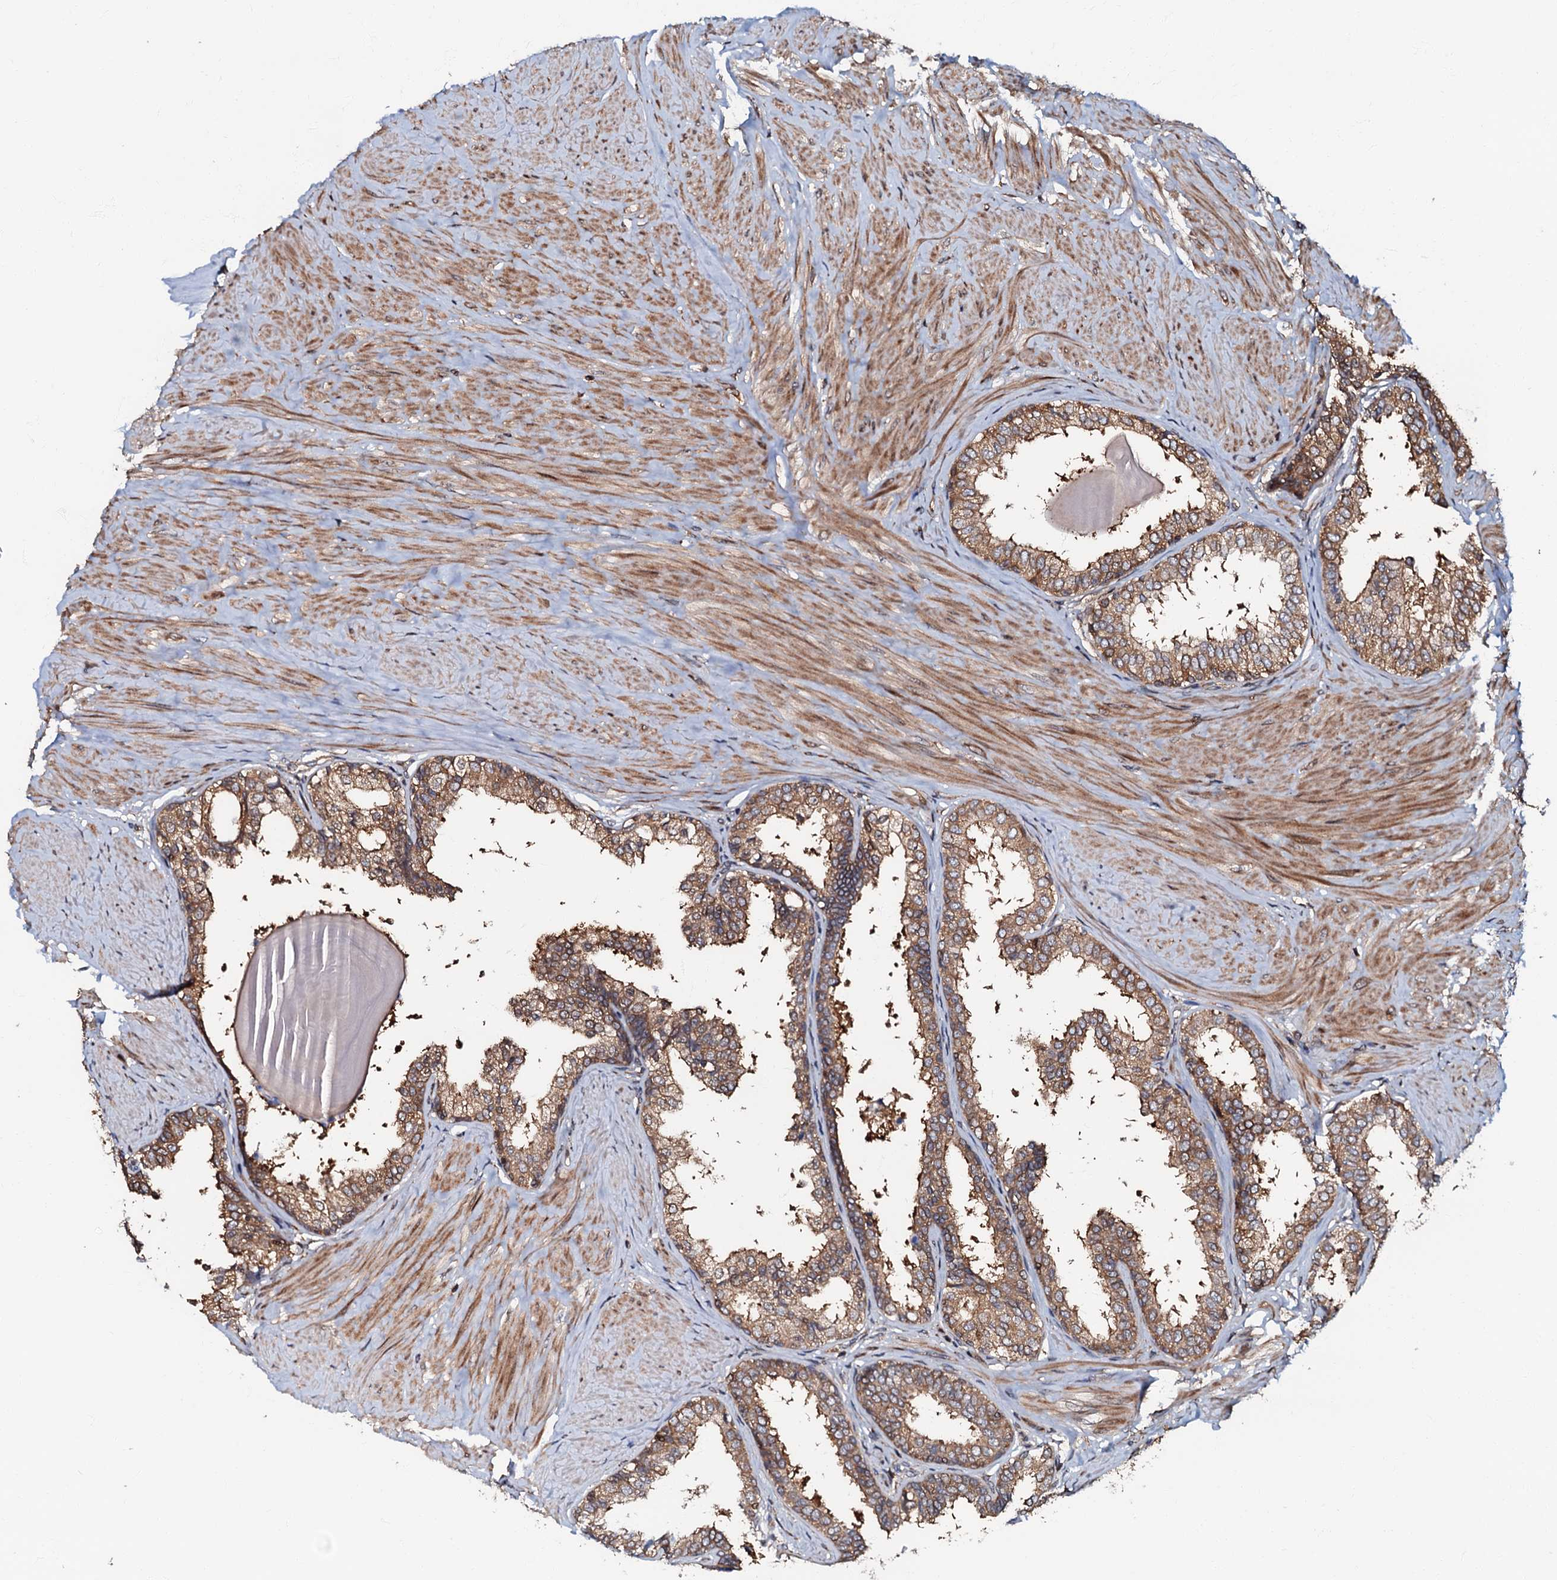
{"staining": {"intensity": "moderate", "quantity": ">75%", "location": "cytoplasmic/membranous"}, "tissue": "prostate", "cell_type": "Glandular cells", "image_type": "normal", "snomed": [{"axis": "morphology", "description": "Normal tissue, NOS"}, {"axis": "topography", "description": "Prostate"}], "caption": "This micrograph reveals unremarkable prostate stained with immunohistochemistry to label a protein in brown. The cytoplasmic/membranous of glandular cells show moderate positivity for the protein. Nuclei are counter-stained blue.", "gene": "OSBP", "patient": {"sex": "male", "age": 48}}